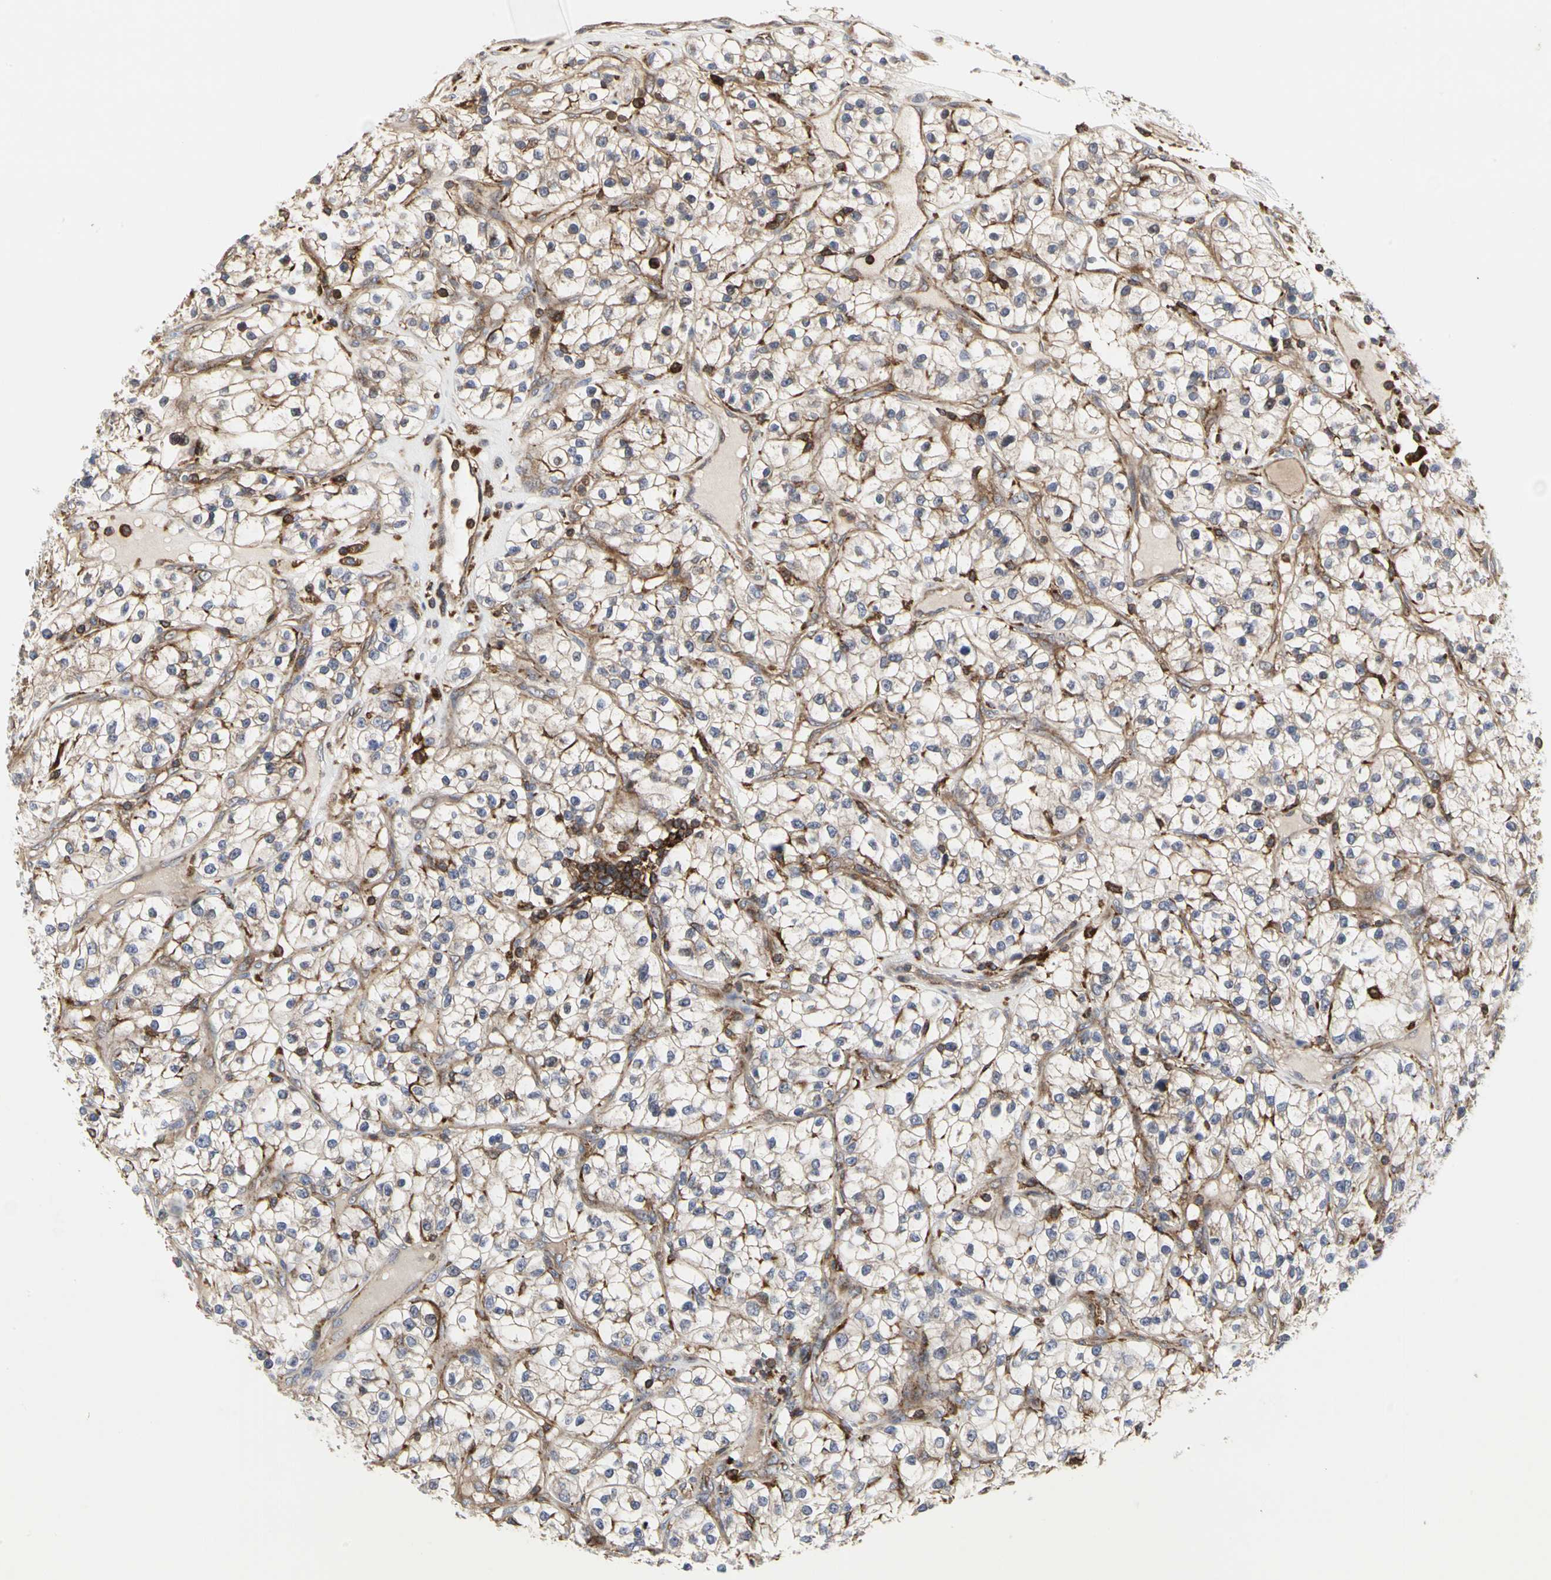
{"staining": {"intensity": "weak", "quantity": "<25%", "location": "cytoplasmic/membranous"}, "tissue": "renal cancer", "cell_type": "Tumor cells", "image_type": "cancer", "snomed": [{"axis": "morphology", "description": "Adenocarcinoma, NOS"}, {"axis": "topography", "description": "Kidney"}], "caption": "Tumor cells are negative for brown protein staining in adenocarcinoma (renal). (Brightfield microscopy of DAB (3,3'-diaminobenzidine) immunohistochemistry (IHC) at high magnification).", "gene": "NAPG", "patient": {"sex": "female", "age": 57}}